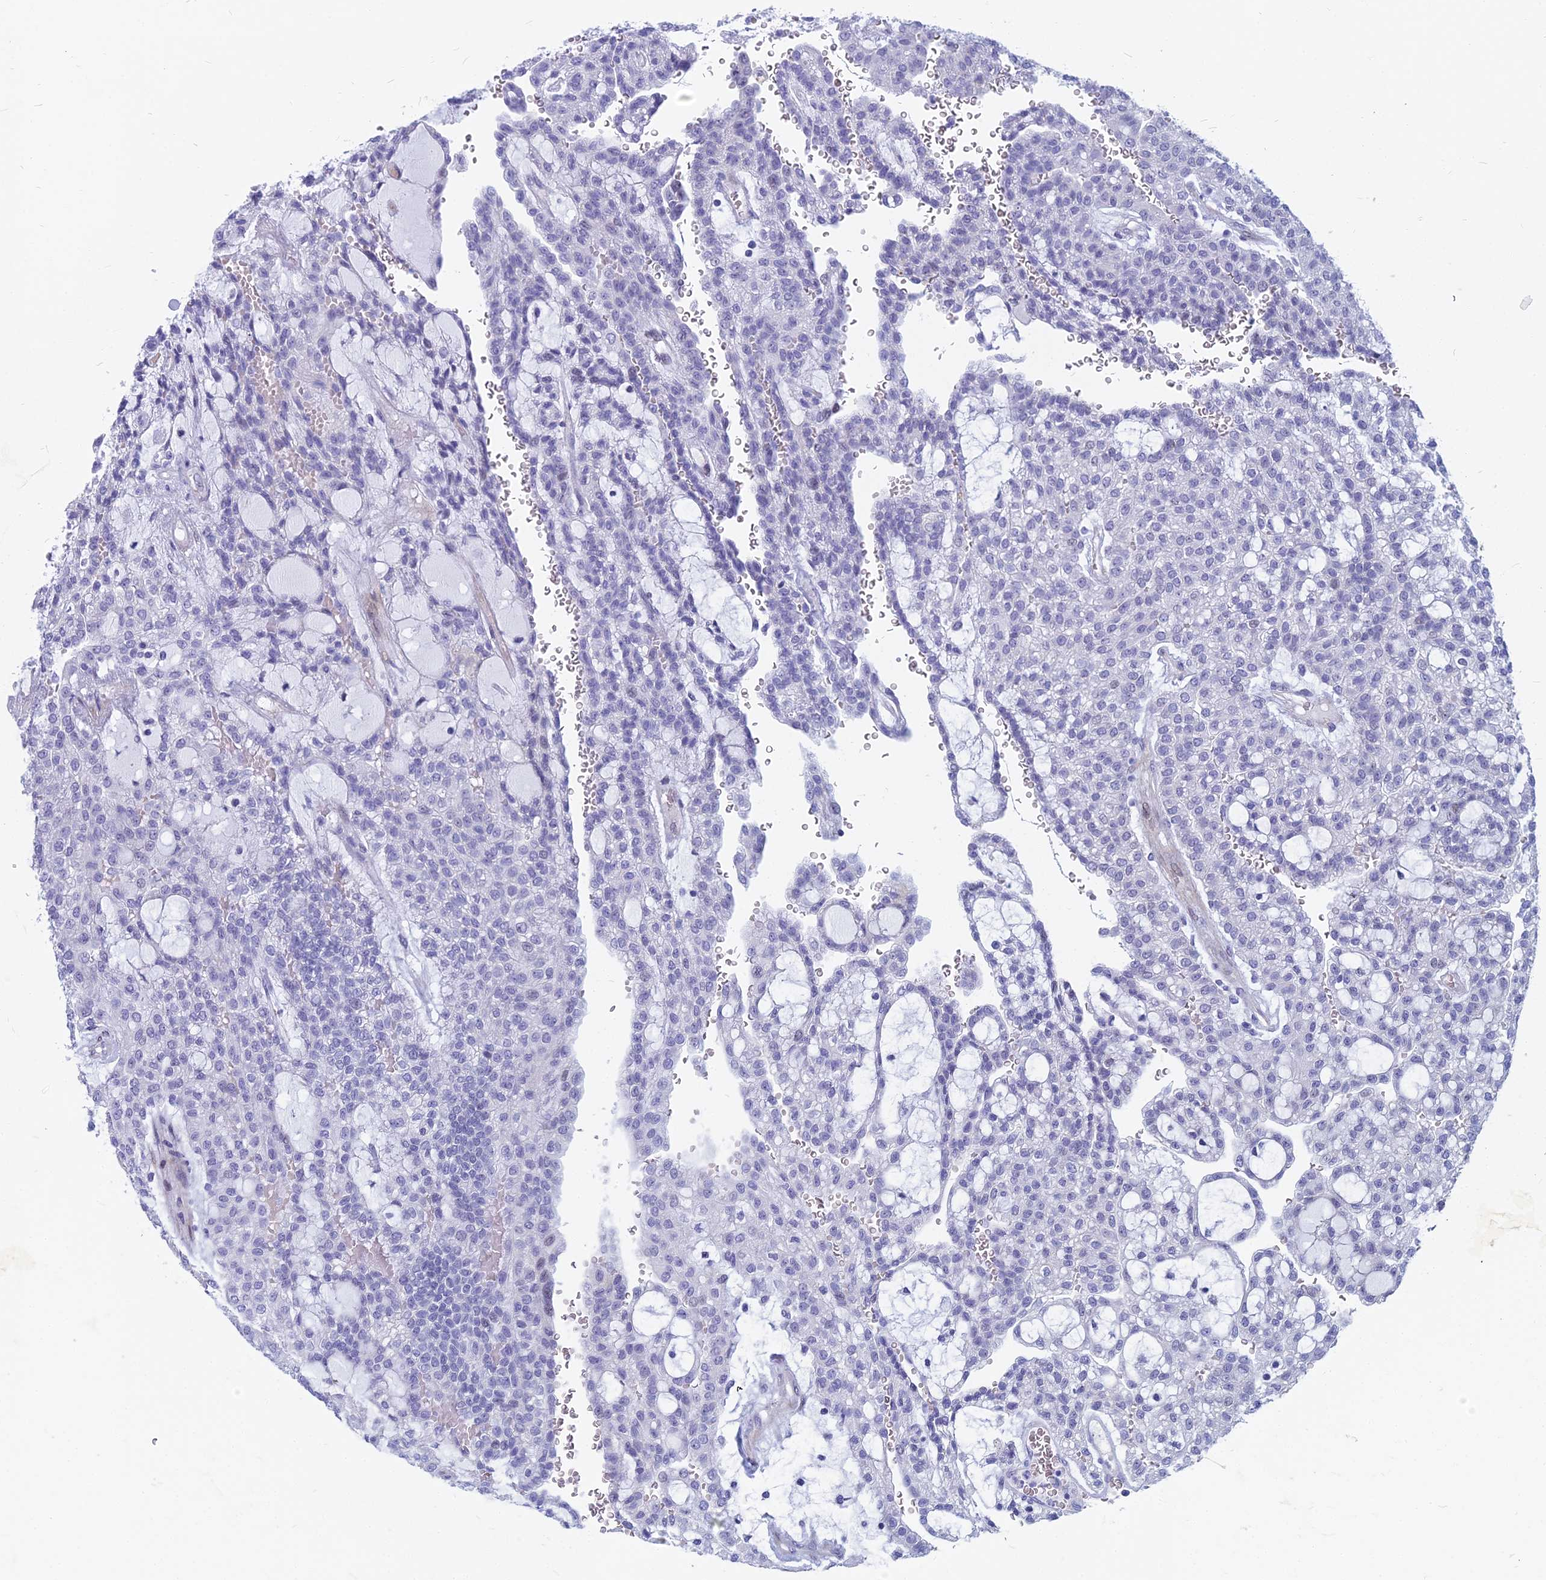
{"staining": {"intensity": "negative", "quantity": "none", "location": "none"}, "tissue": "renal cancer", "cell_type": "Tumor cells", "image_type": "cancer", "snomed": [{"axis": "morphology", "description": "Adenocarcinoma, NOS"}, {"axis": "topography", "description": "Kidney"}], "caption": "Tumor cells are negative for brown protein staining in adenocarcinoma (renal). (Stains: DAB immunohistochemistry (IHC) with hematoxylin counter stain, Microscopy: brightfield microscopy at high magnification).", "gene": "MYBPC2", "patient": {"sex": "male", "age": 63}}